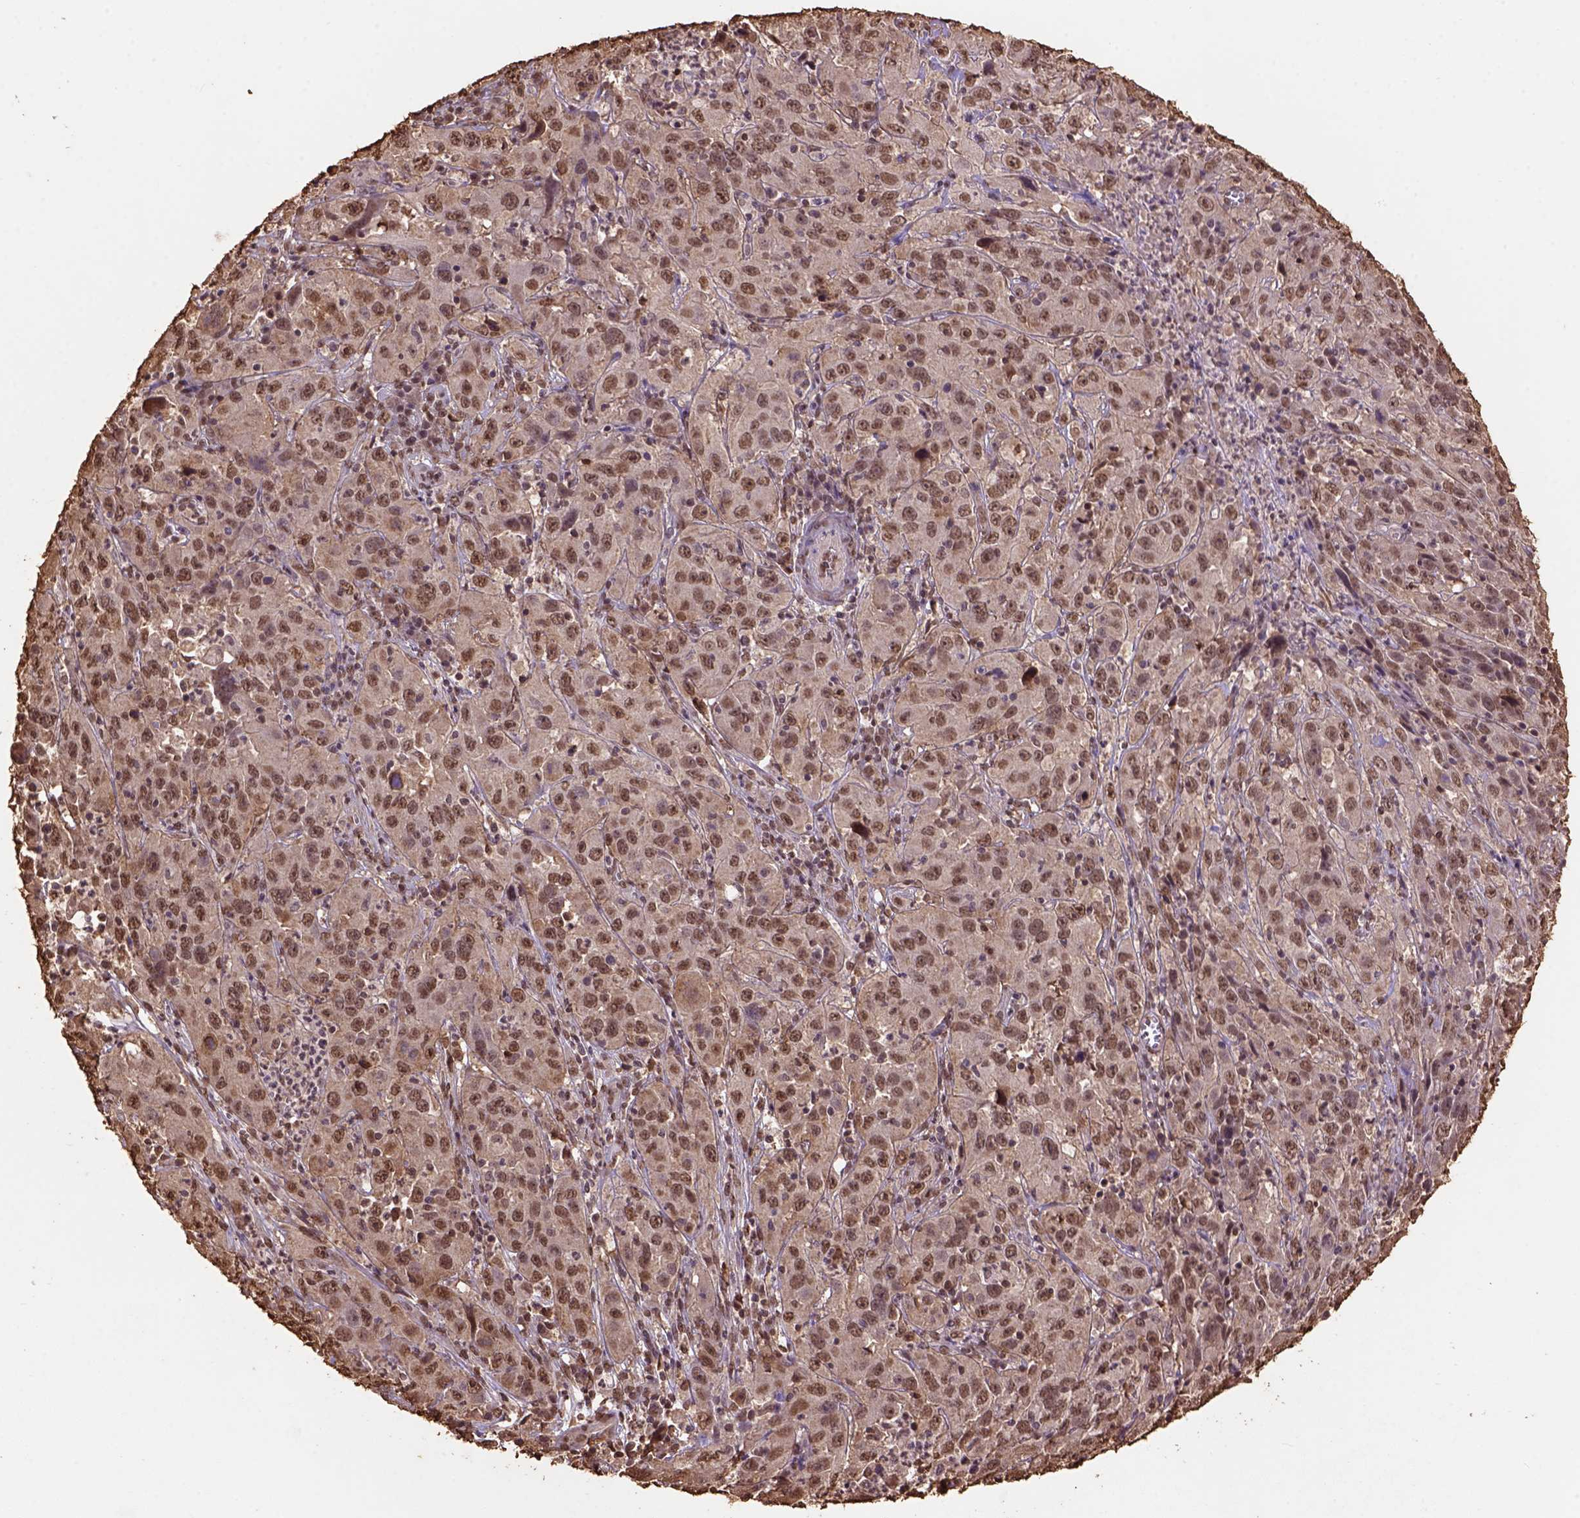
{"staining": {"intensity": "moderate", "quantity": ">75%", "location": "nuclear"}, "tissue": "cervical cancer", "cell_type": "Tumor cells", "image_type": "cancer", "snomed": [{"axis": "morphology", "description": "Squamous cell carcinoma, NOS"}, {"axis": "topography", "description": "Cervix"}], "caption": "Human squamous cell carcinoma (cervical) stained with a brown dye reveals moderate nuclear positive staining in about >75% of tumor cells.", "gene": "CSTF2T", "patient": {"sex": "female", "age": 32}}